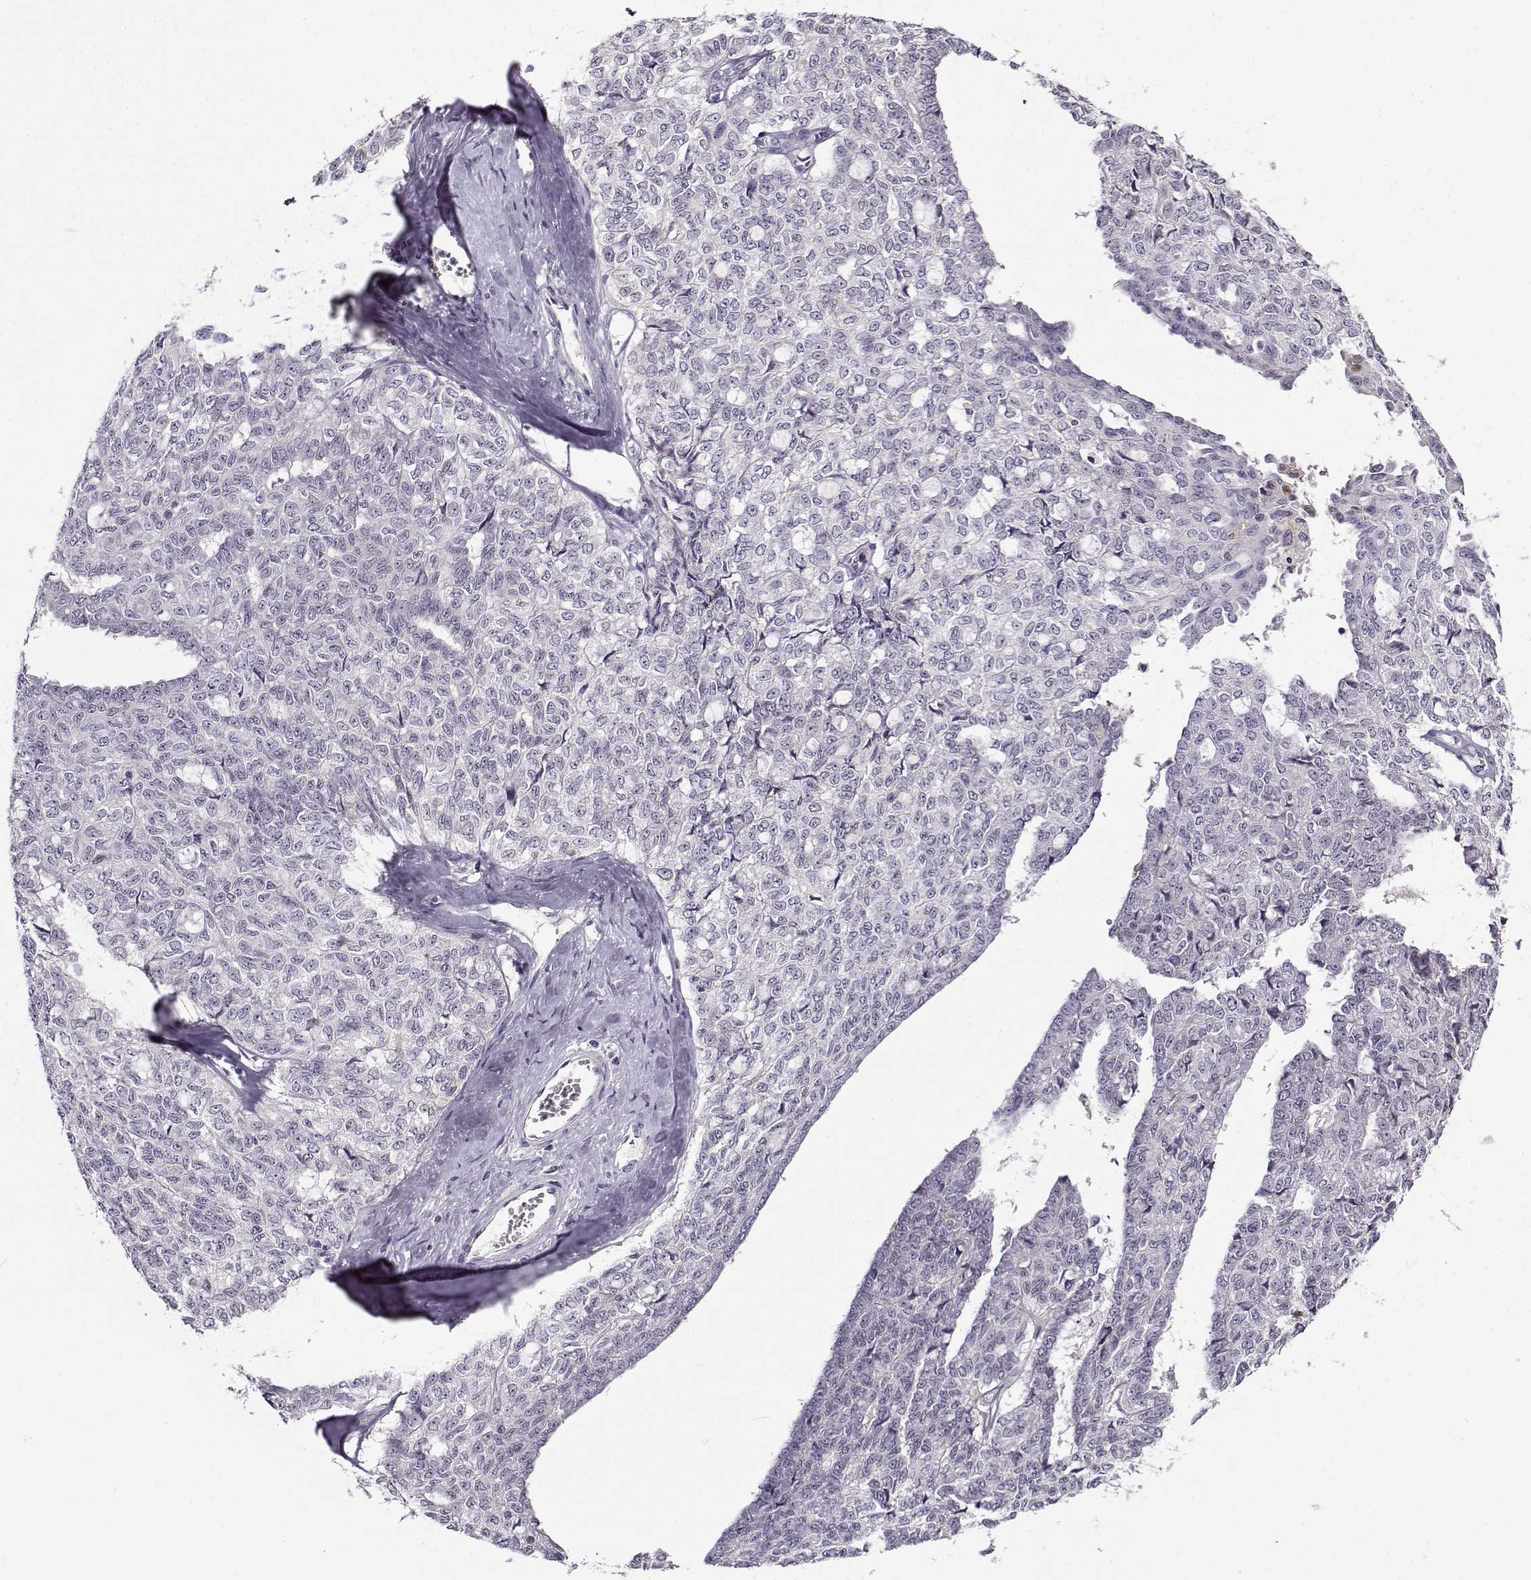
{"staining": {"intensity": "negative", "quantity": "none", "location": "none"}, "tissue": "ovarian cancer", "cell_type": "Tumor cells", "image_type": "cancer", "snomed": [{"axis": "morphology", "description": "Cystadenocarcinoma, serous, NOS"}, {"axis": "topography", "description": "Ovary"}], "caption": "Human ovarian cancer stained for a protein using IHC shows no expression in tumor cells.", "gene": "UCP3", "patient": {"sex": "female", "age": 71}}